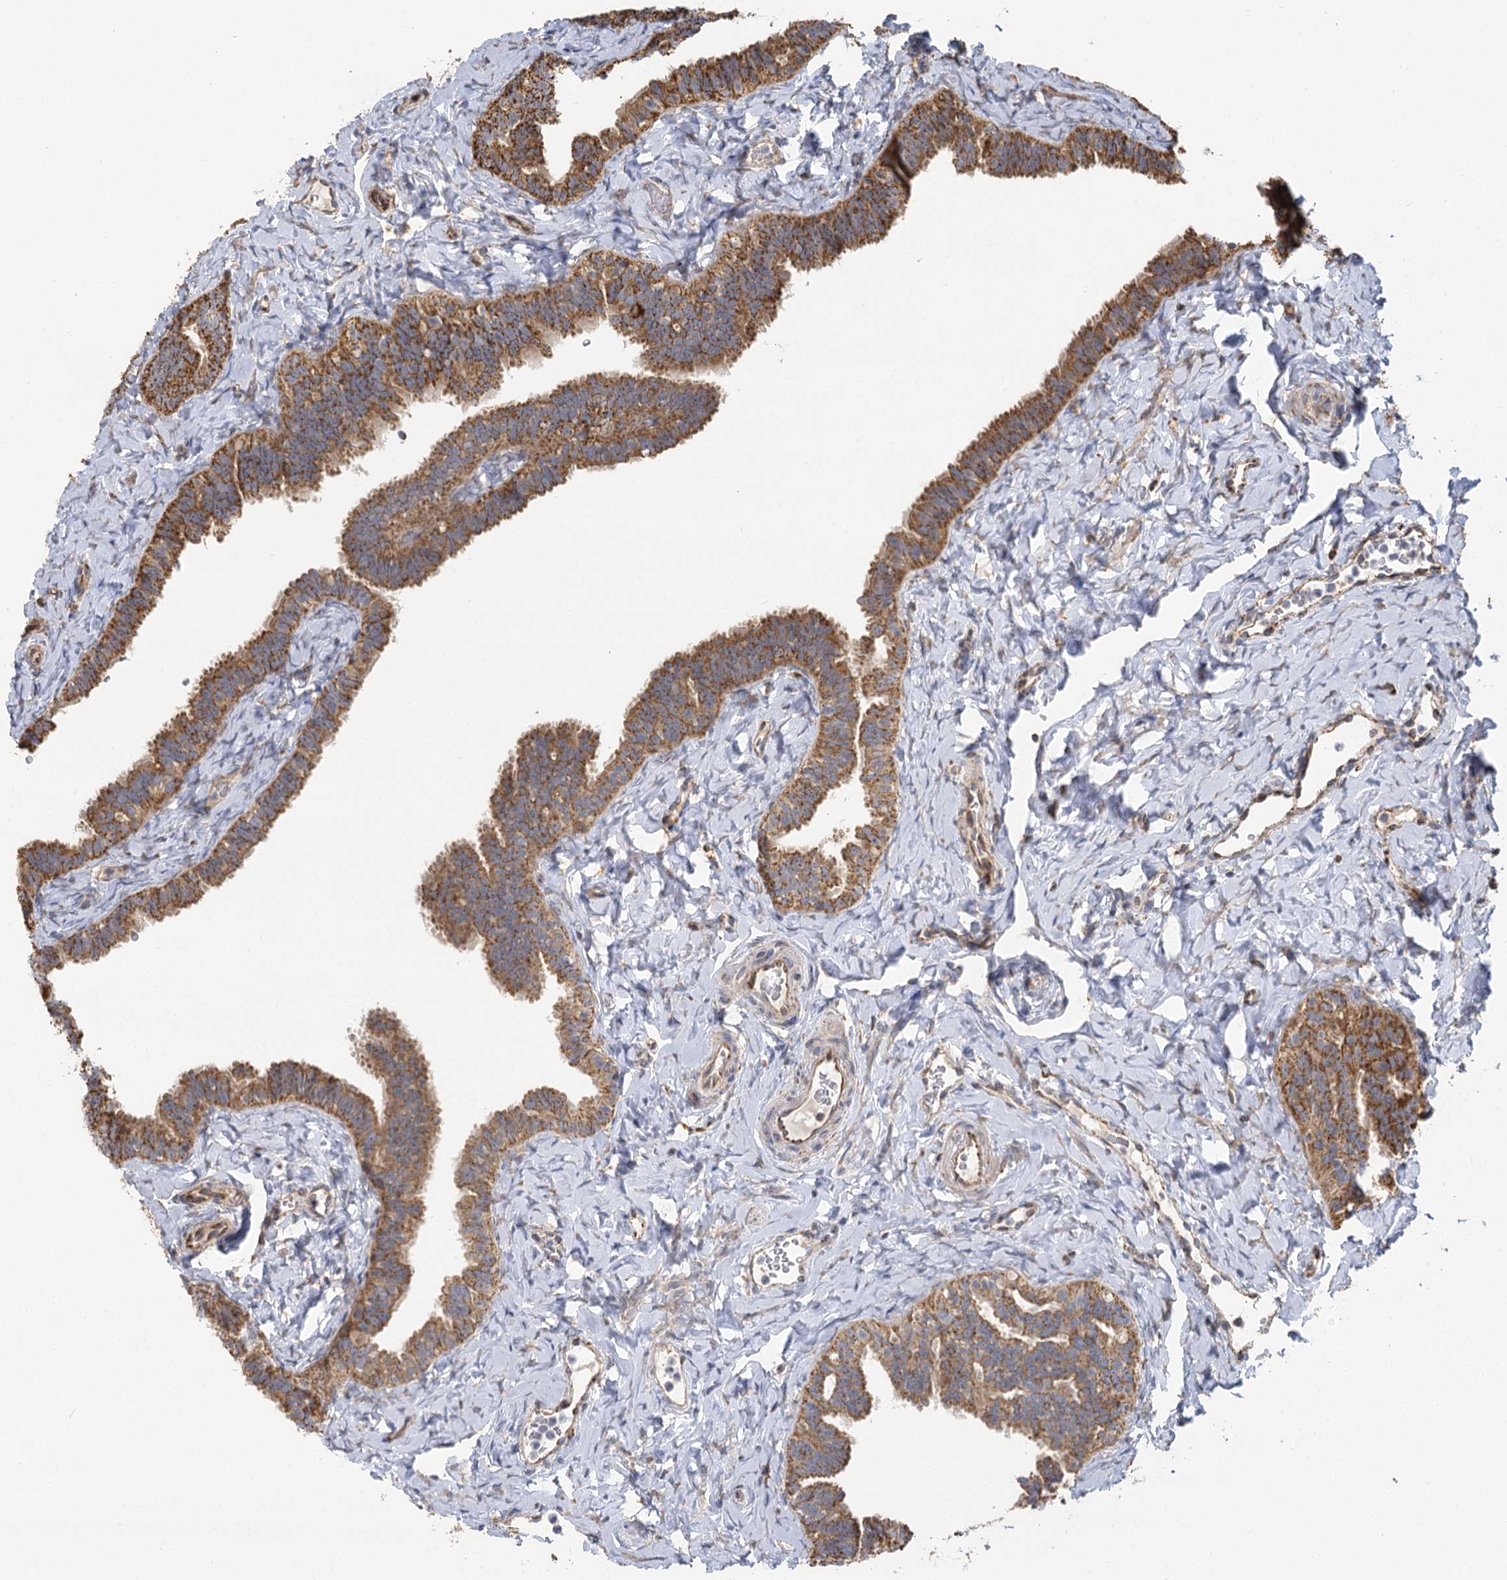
{"staining": {"intensity": "moderate", "quantity": ">75%", "location": "cytoplasmic/membranous"}, "tissue": "fallopian tube", "cell_type": "Glandular cells", "image_type": "normal", "snomed": [{"axis": "morphology", "description": "Normal tissue, NOS"}, {"axis": "topography", "description": "Fallopian tube"}], "caption": "IHC (DAB) staining of unremarkable fallopian tube demonstrates moderate cytoplasmic/membranous protein staining in about >75% of glandular cells. The staining was performed using DAB (3,3'-diaminobenzidine) to visualize the protein expression in brown, while the nuclei were stained in blue with hematoxylin (Magnification: 20x).", "gene": "IL11RA", "patient": {"sex": "female", "age": 65}}